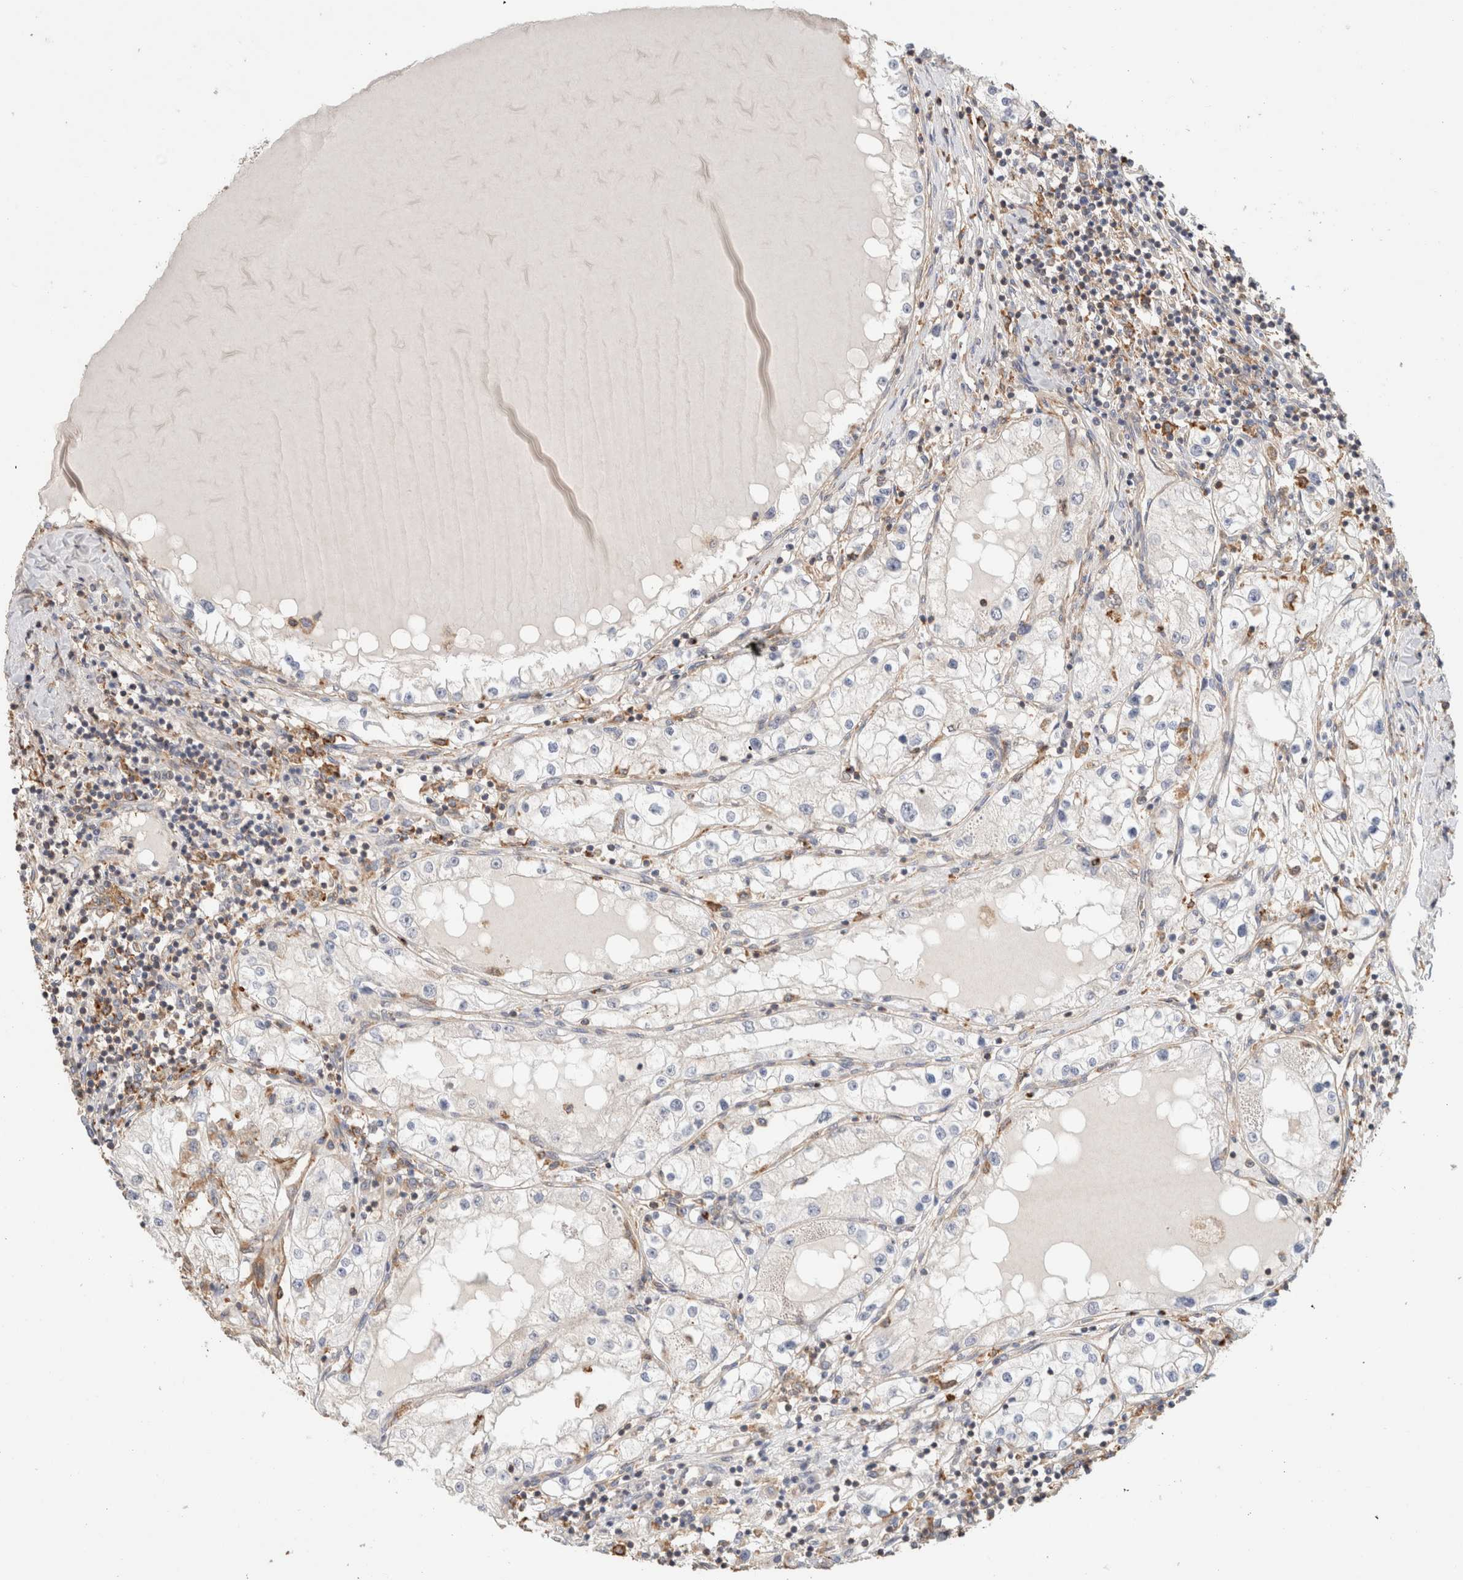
{"staining": {"intensity": "negative", "quantity": "none", "location": "none"}, "tissue": "renal cancer", "cell_type": "Tumor cells", "image_type": "cancer", "snomed": [{"axis": "morphology", "description": "Adenocarcinoma, NOS"}, {"axis": "topography", "description": "Kidney"}], "caption": "The image demonstrates no staining of tumor cells in adenocarcinoma (renal).", "gene": "CFAP418", "patient": {"sex": "male", "age": 68}}